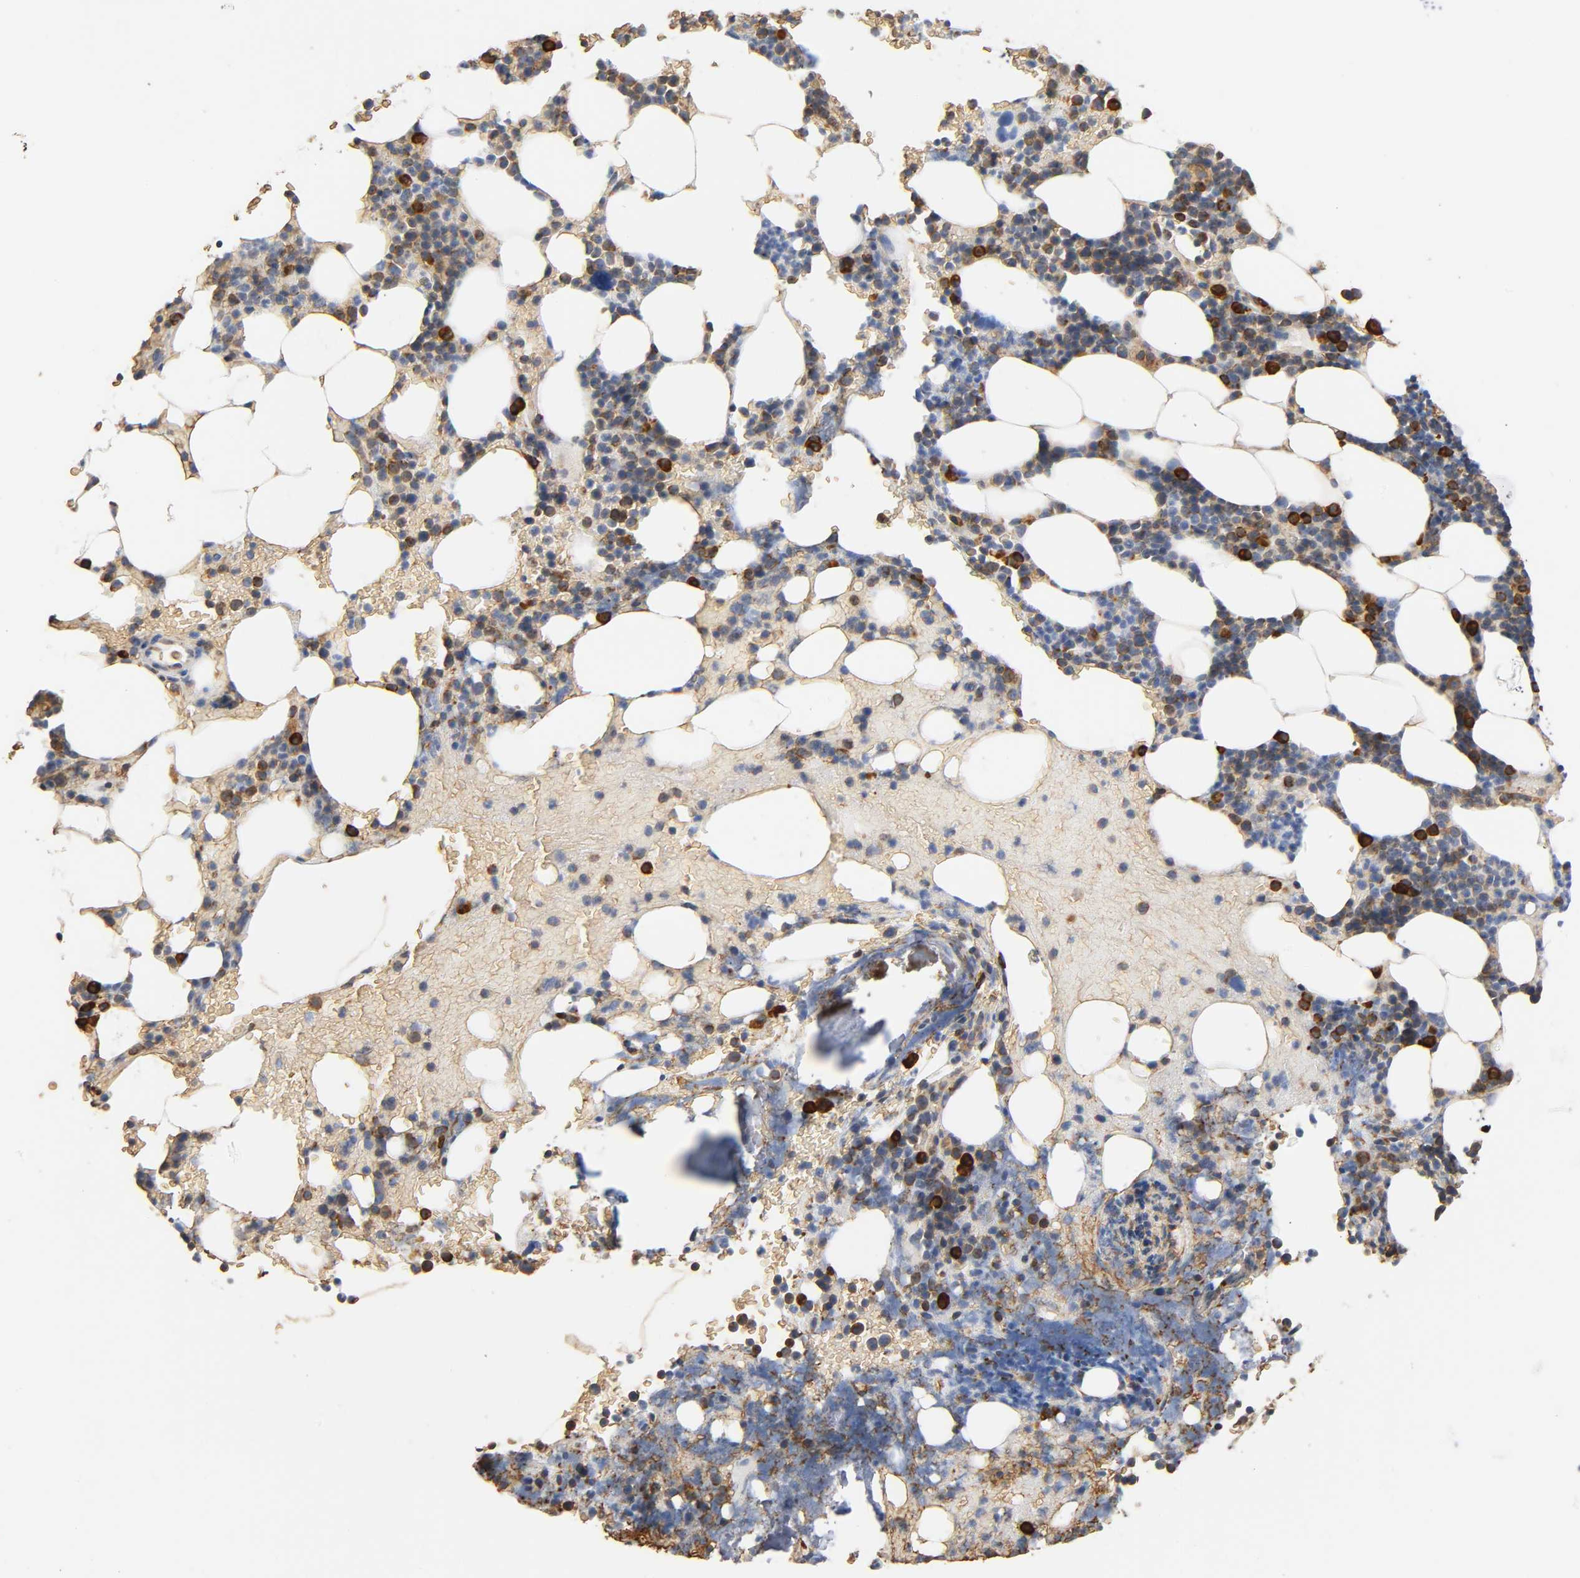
{"staining": {"intensity": "strong", "quantity": "25%-75%", "location": "cytoplasmic/membranous"}, "tissue": "bone marrow", "cell_type": "Hematopoietic cells", "image_type": "normal", "snomed": [{"axis": "morphology", "description": "Normal tissue, NOS"}, {"axis": "topography", "description": "Bone marrow"}], "caption": "Brown immunohistochemical staining in unremarkable bone marrow demonstrates strong cytoplasmic/membranous expression in about 25%-75% of hematopoietic cells. (IHC, brightfield microscopy, high magnification).", "gene": "UCKL1", "patient": {"sex": "female", "age": 73}}